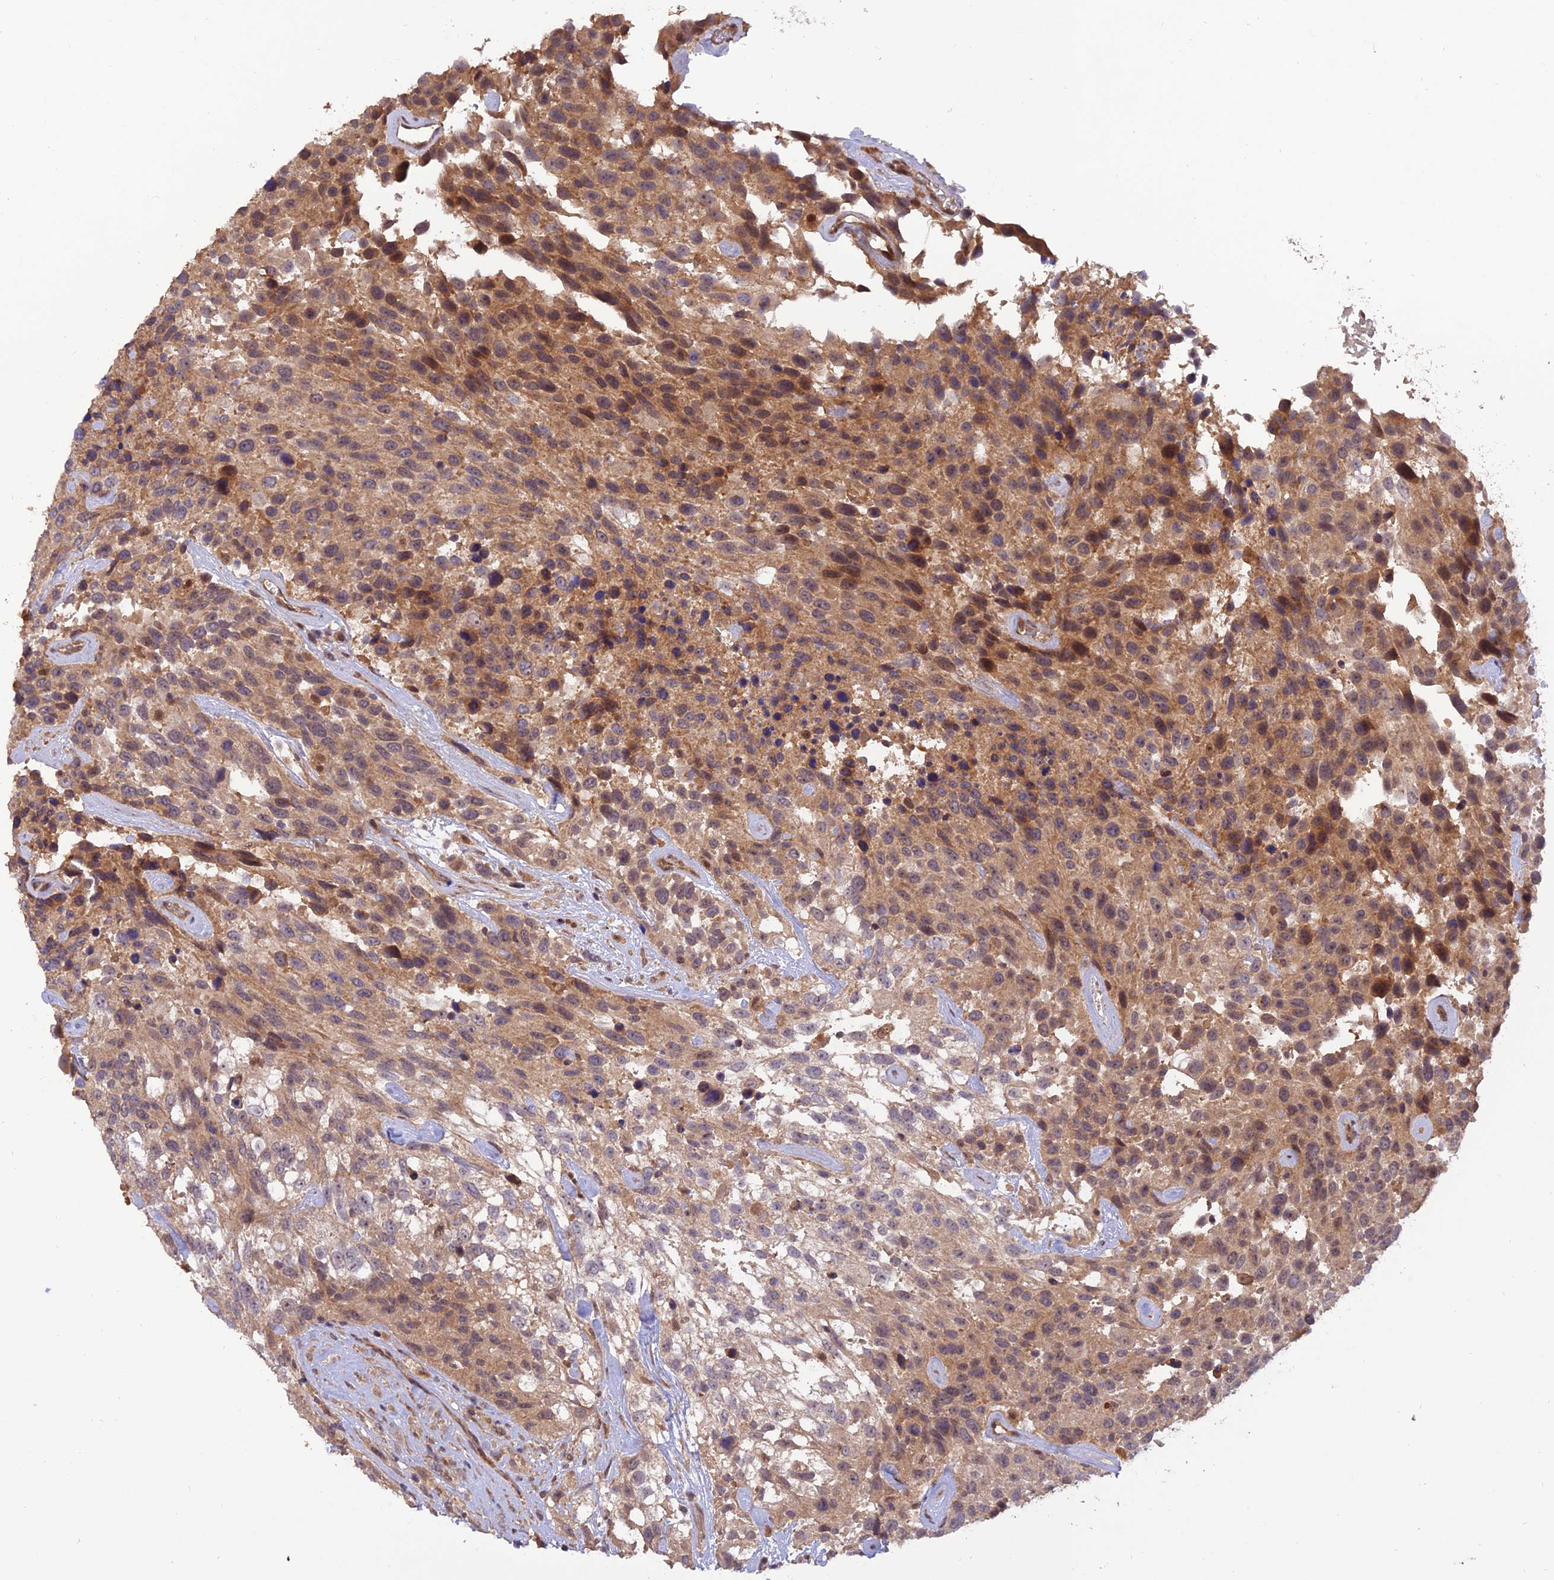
{"staining": {"intensity": "moderate", "quantity": ">75%", "location": "cytoplasmic/membranous,nuclear"}, "tissue": "urothelial cancer", "cell_type": "Tumor cells", "image_type": "cancer", "snomed": [{"axis": "morphology", "description": "Urothelial carcinoma, High grade"}, {"axis": "topography", "description": "Urinary bladder"}], "caption": "The histopathology image displays immunohistochemical staining of urothelial cancer. There is moderate cytoplasmic/membranous and nuclear positivity is identified in approximately >75% of tumor cells.", "gene": "REV1", "patient": {"sex": "female", "age": 70}}